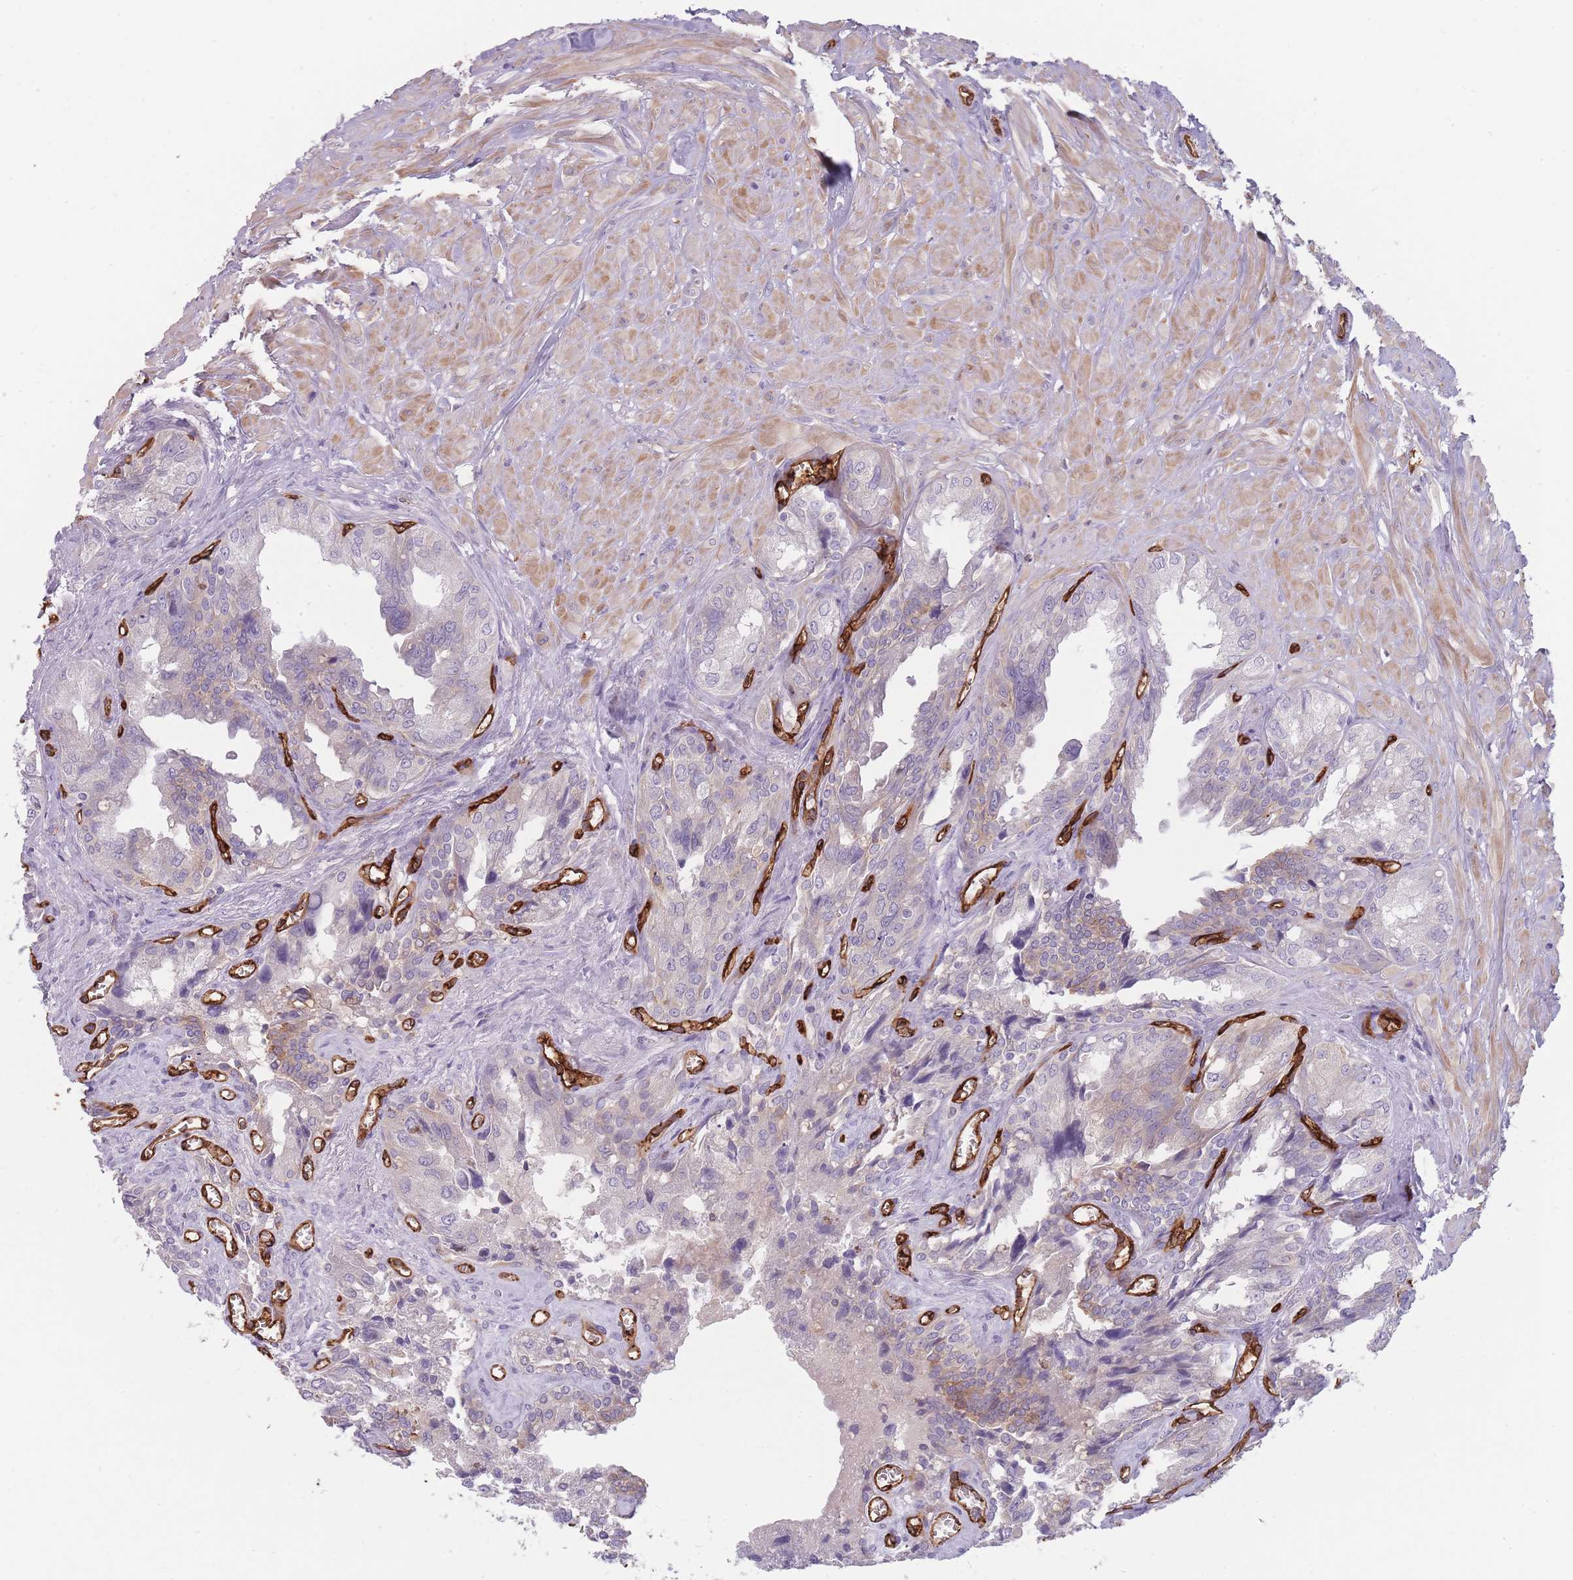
{"staining": {"intensity": "moderate", "quantity": "25%-75%", "location": "cytoplasmic/membranous"}, "tissue": "seminal vesicle", "cell_type": "Glandular cells", "image_type": "normal", "snomed": [{"axis": "morphology", "description": "Normal tissue, NOS"}, {"axis": "topography", "description": "Seminal veicle"}], "caption": "The photomicrograph demonstrates staining of benign seminal vesicle, revealing moderate cytoplasmic/membranous protein positivity (brown color) within glandular cells. (IHC, brightfield microscopy, high magnification).", "gene": "CD300LF", "patient": {"sex": "male", "age": 67}}